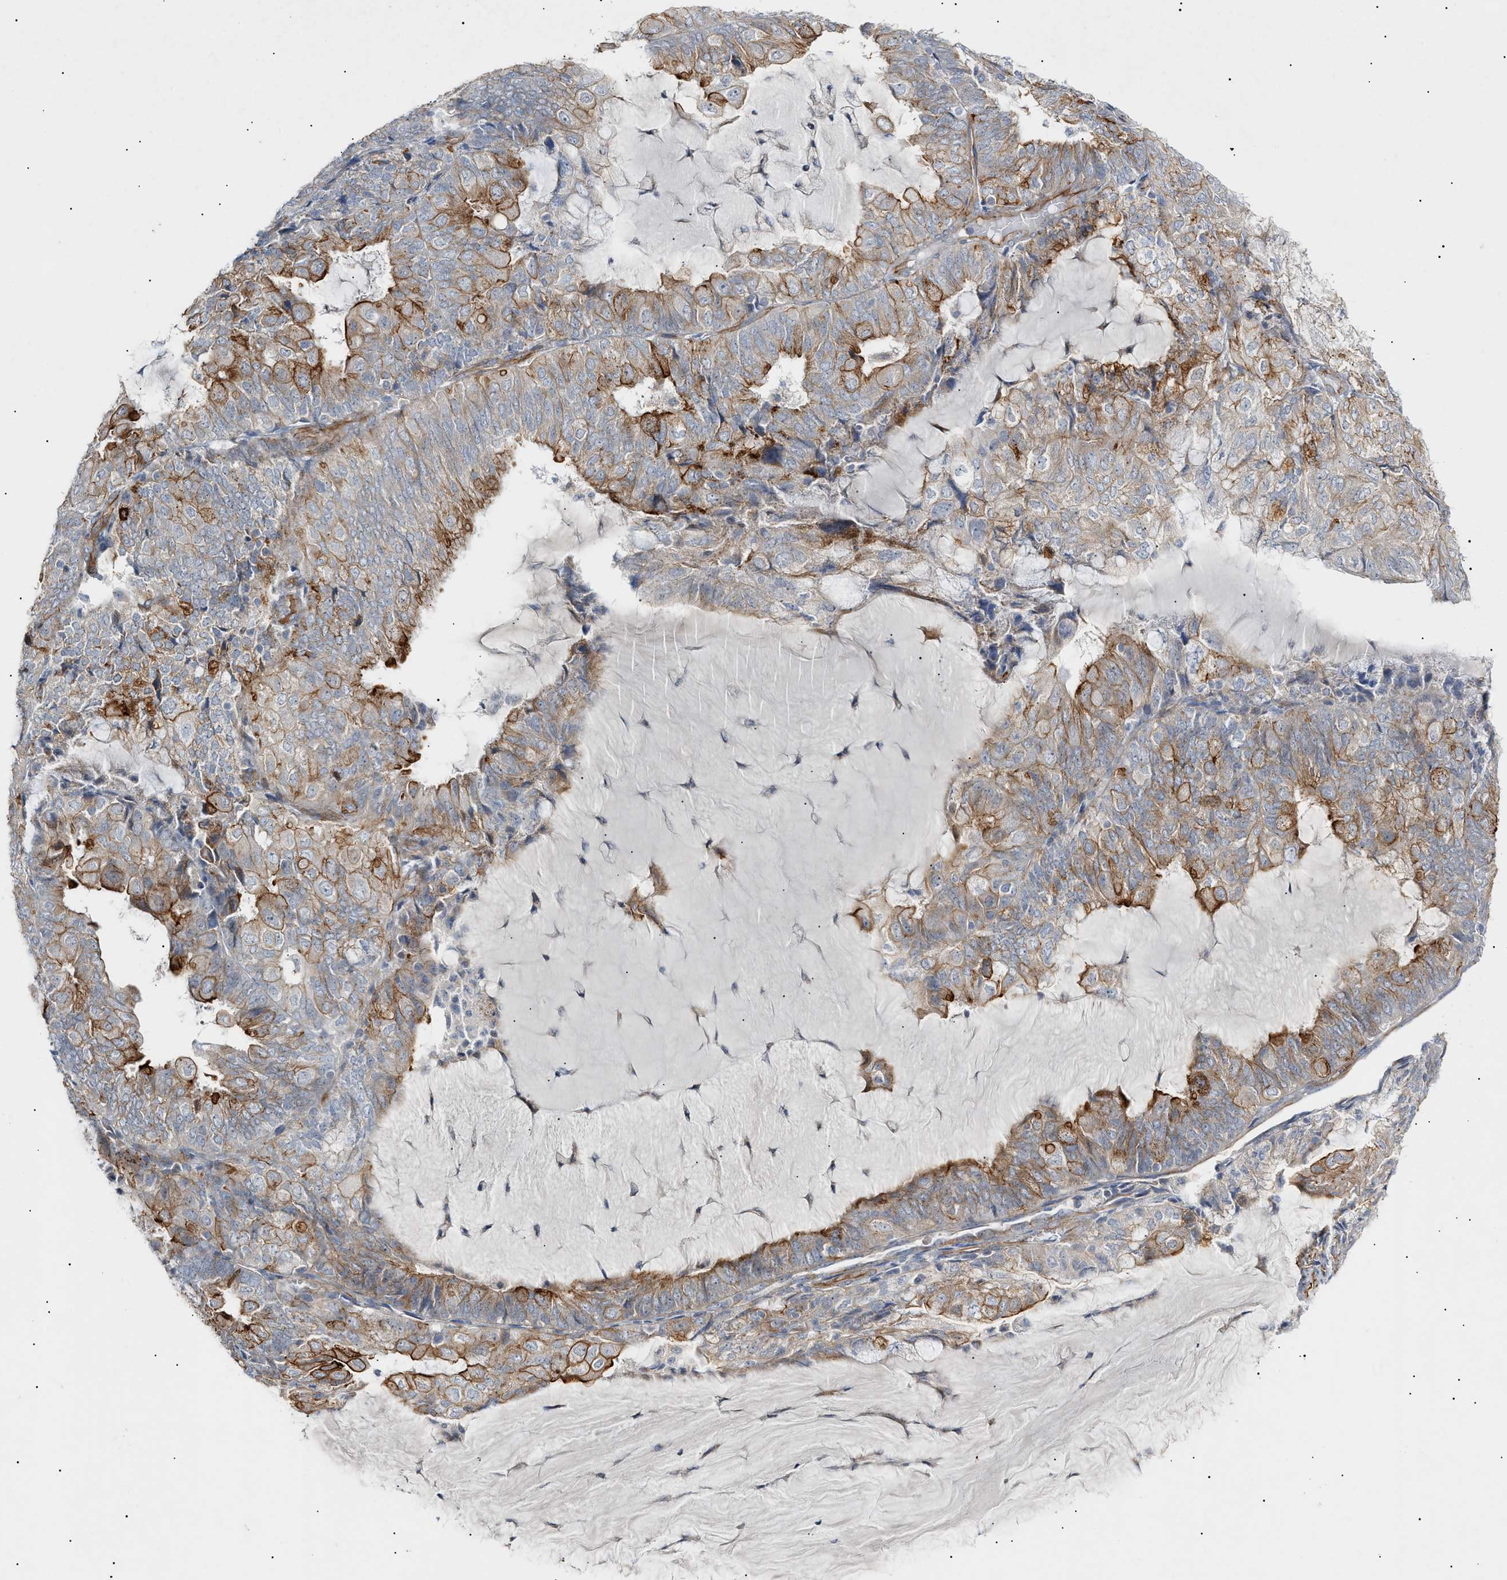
{"staining": {"intensity": "moderate", "quantity": "25%-75%", "location": "cytoplasmic/membranous"}, "tissue": "endometrial cancer", "cell_type": "Tumor cells", "image_type": "cancer", "snomed": [{"axis": "morphology", "description": "Adenocarcinoma, NOS"}, {"axis": "topography", "description": "Endometrium"}], "caption": "IHC image of neoplastic tissue: endometrial cancer (adenocarcinoma) stained using immunohistochemistry demonstrates medium levels of moderate protein expression localized specifically in the cytoplasmic/membranous of tumor cells, appearing as a cytoplasmic/membranous brown color.", "gene": "ZFHX2", "patient": {"sex": "female", "age": 81}}